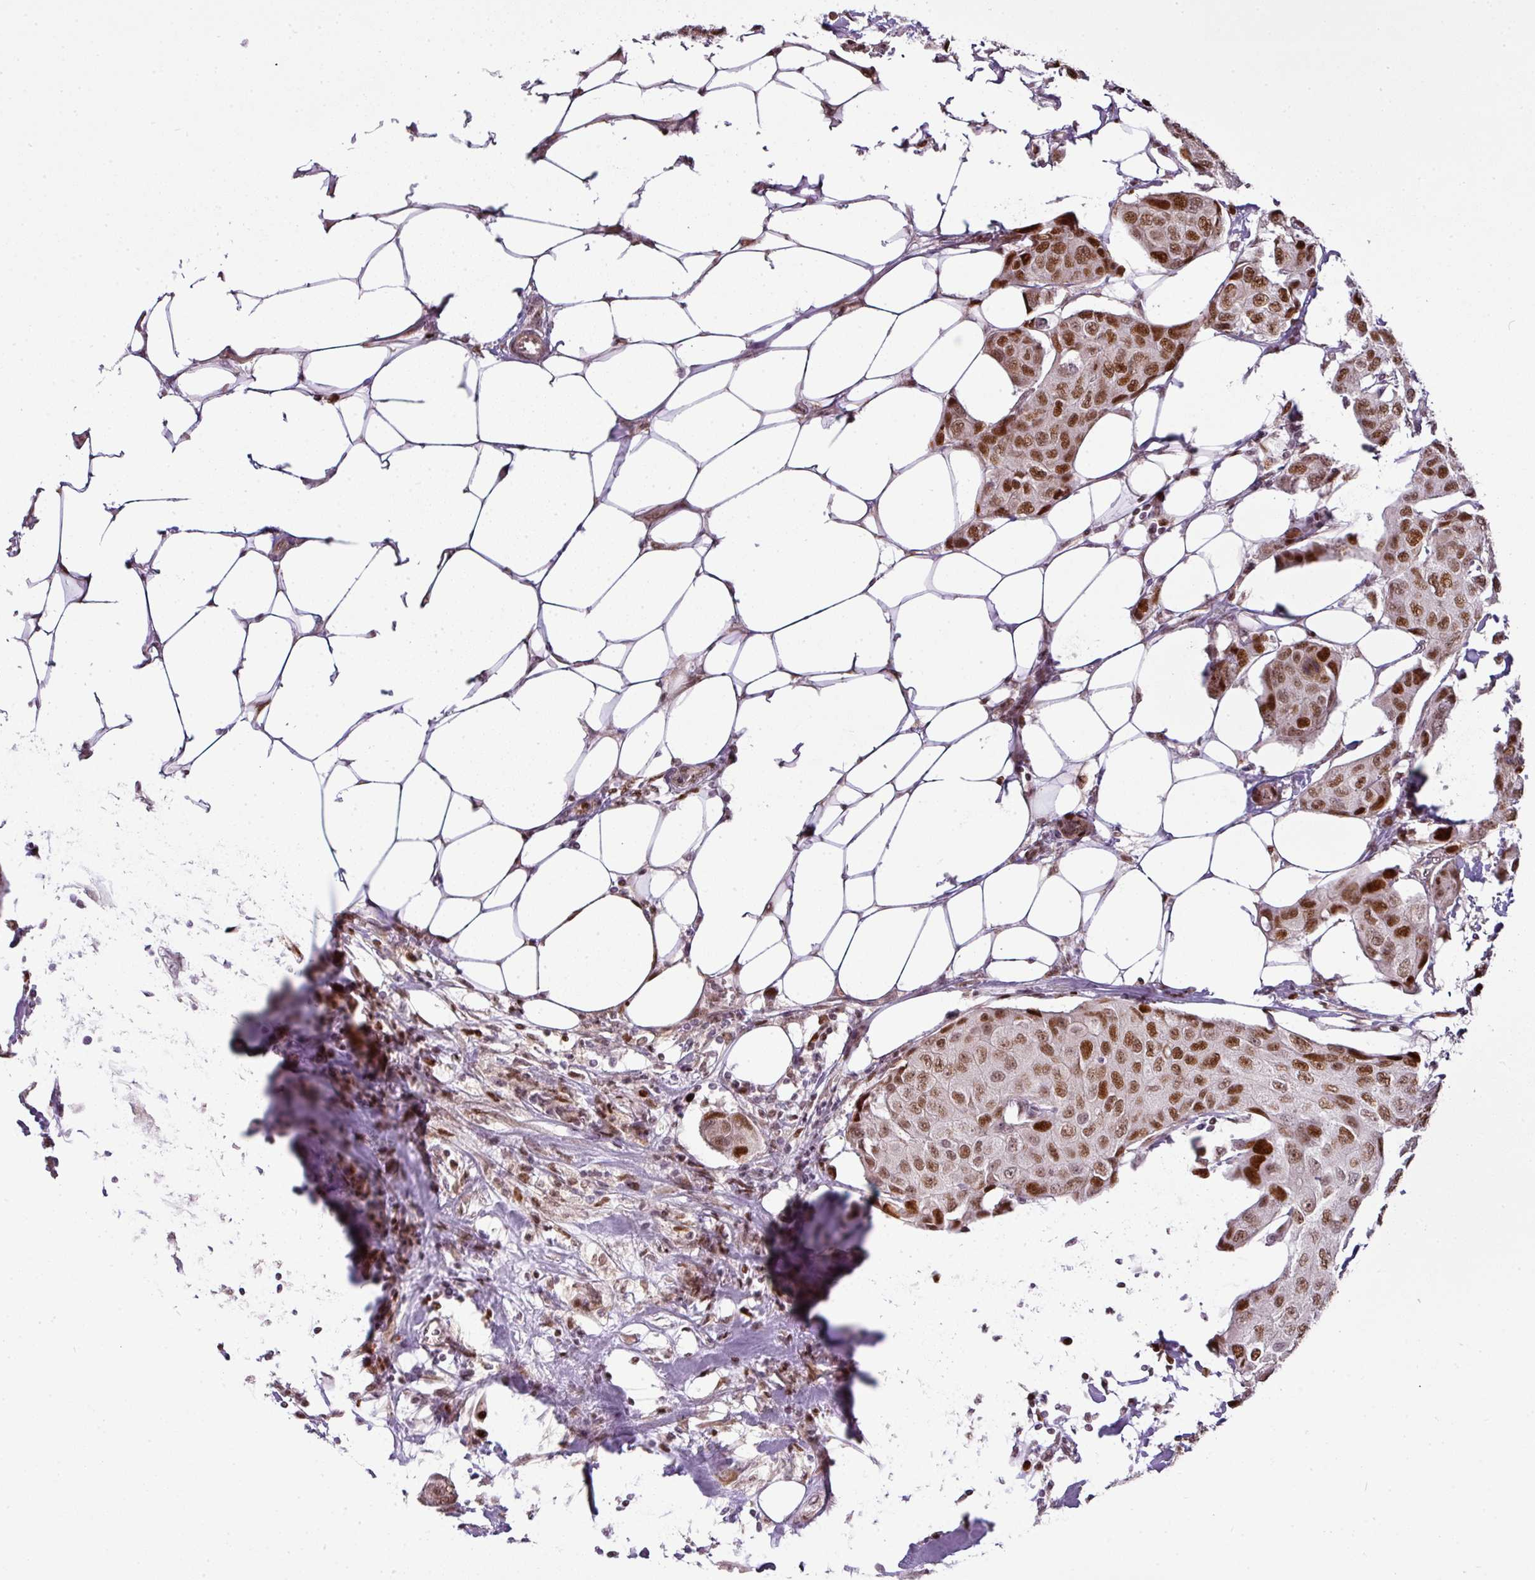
{"staining": {"intensity": "strong", "quantity": ">75%", "location": "nuclear"}, "tissue": "breast cancer", "cell_type": "Tumor cells", "image_type": "cancer", "snomed": [{"axis": "morphology", "description": "Duct carcinoma"}, {"axis": "topography", "description": "Breast"}, {"axis": "topography", "description": "Lymph node"}], "caption": "Breast cancer stained for a protein displays strong nuclear positivity in tumor cells.", "gene": "MYSM1", "patient": {"sex": "female", "age": 80}}